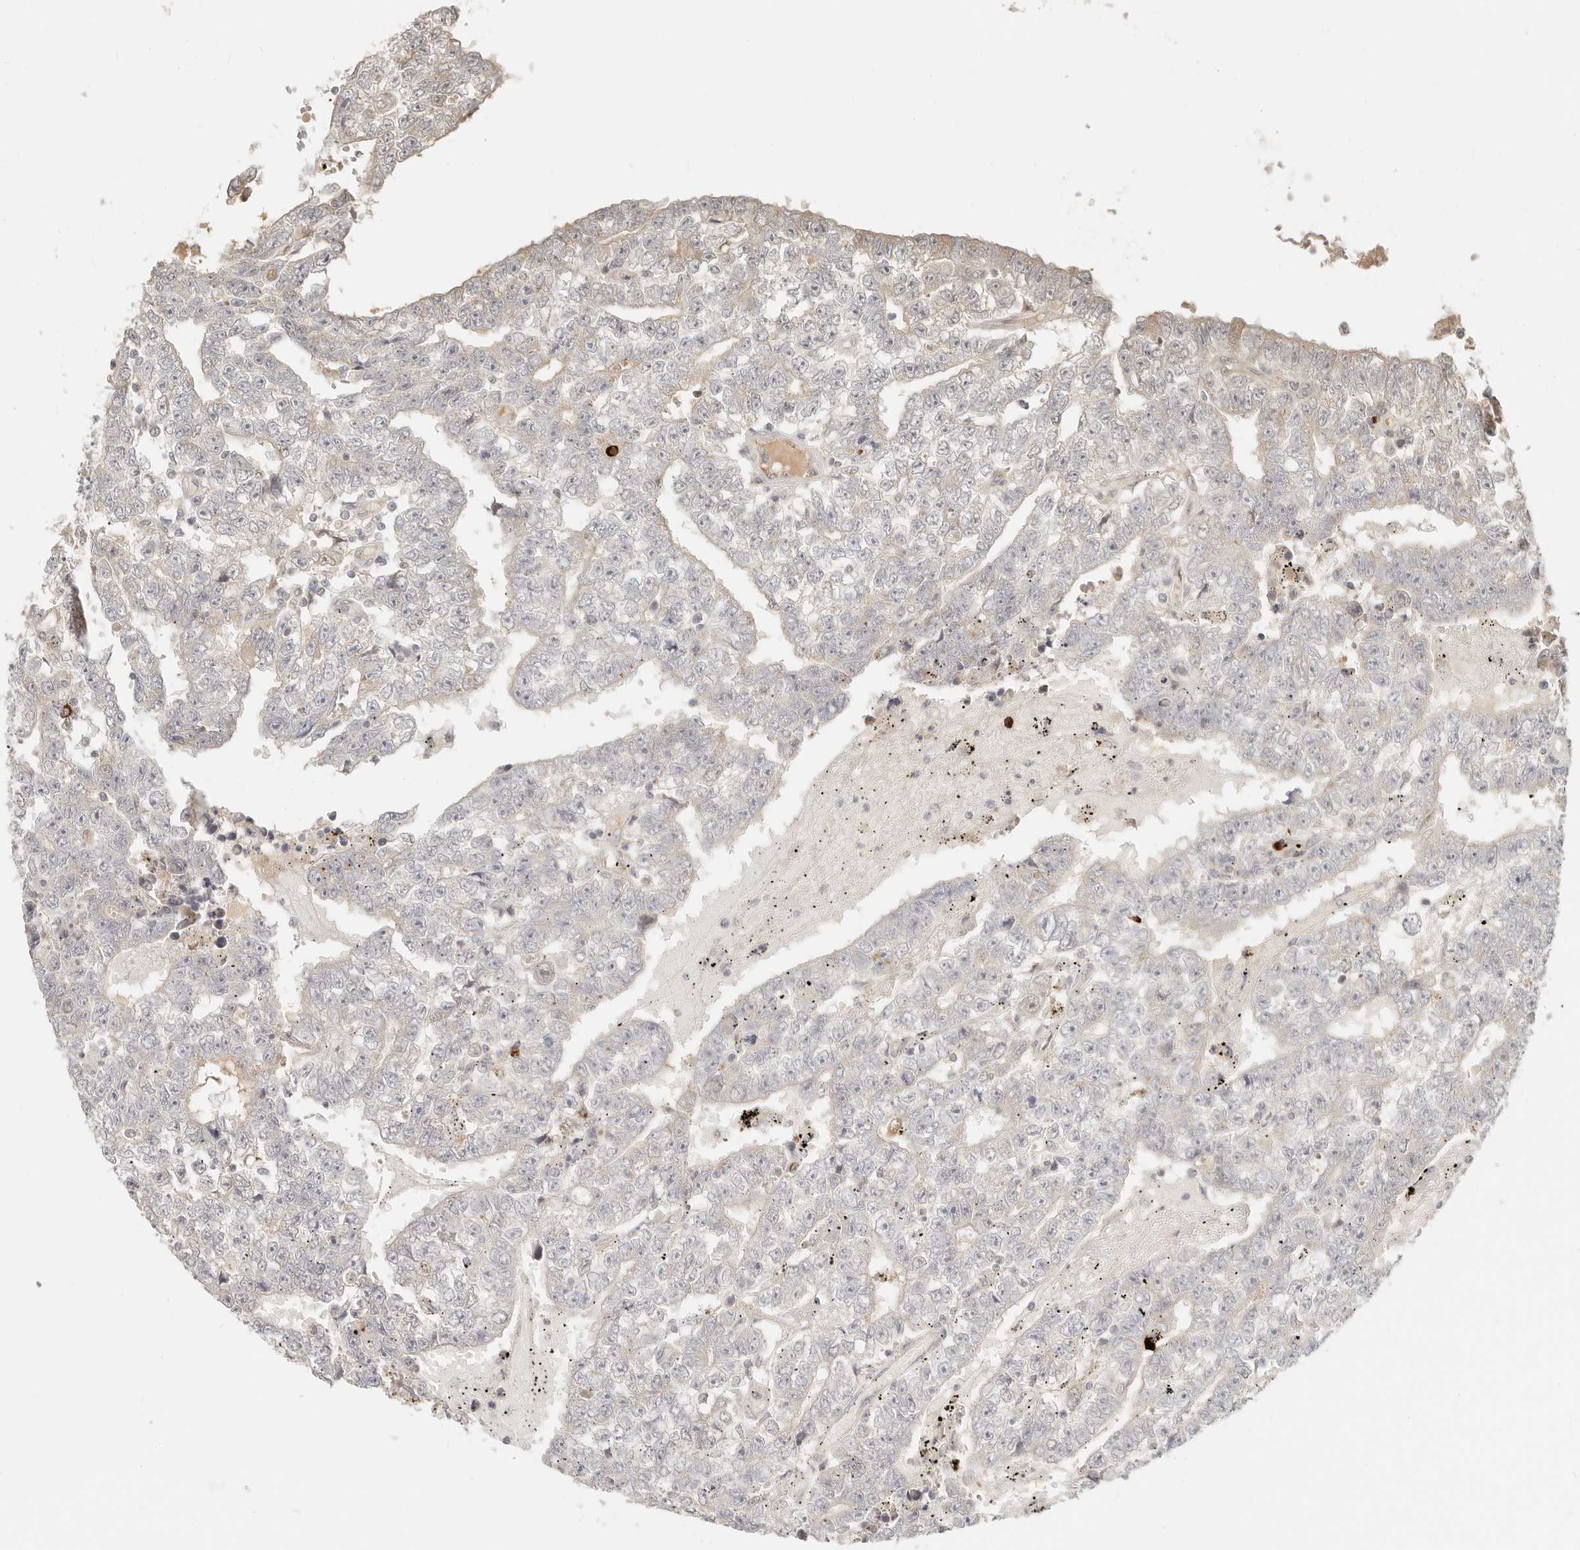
{"staining": {"intensity": "weak", "quantity": "<25%", "location": "cytoplasmic/membranous"}, "tissue": "testis cancer", "cell_type": "Tumor cells", "image_type": "cancer", "snomed": [{"axis": "morphology", "description": "Carcinoma, Embryonal, NOS"}, {"axis": "topography", "description": "Testis"}], "caption": "Tumor cells show no significant positivity in testis cancer.", "gene": "INTS11", "patient": {"sex": "male", "age": 25}}